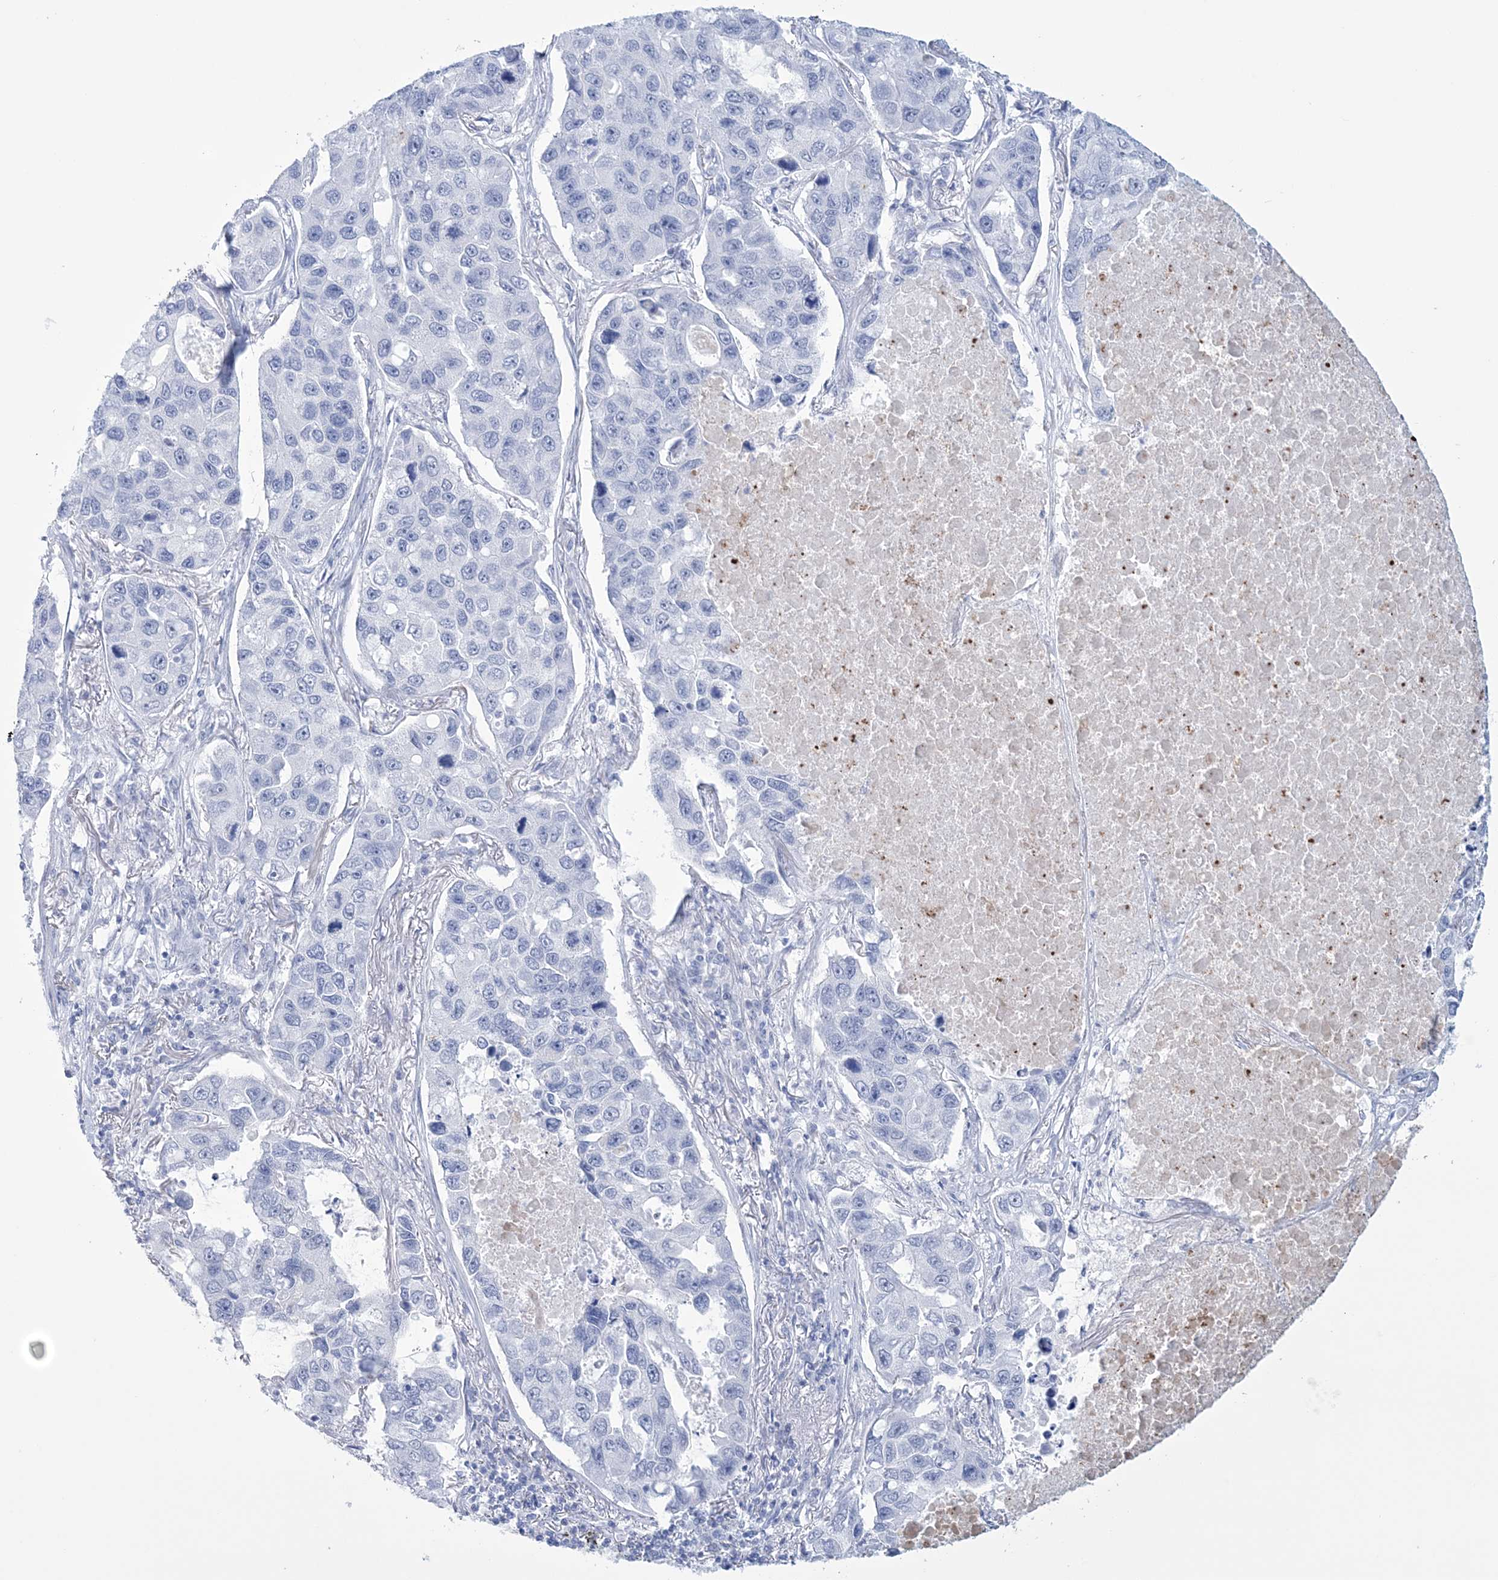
{"staining": {"intensity": "negative", "quantity": "none", "location": "none"}, "tissue": "lung cancer", "cell_type": "Tumor cells", "image_type": "cancer", "snomed": [{"axis": "morphology", "description": "Adenocarcinoma, NOS"}, {"axis": "topography", "description": "Lung"}], "caption": "Immunohistochemistry (IHC) of human lung cancer (adenocarcinoma) shows no positivity in tumor cells.", "gene": "DPCD", "patient": {"sex": "male", "age": 64}}